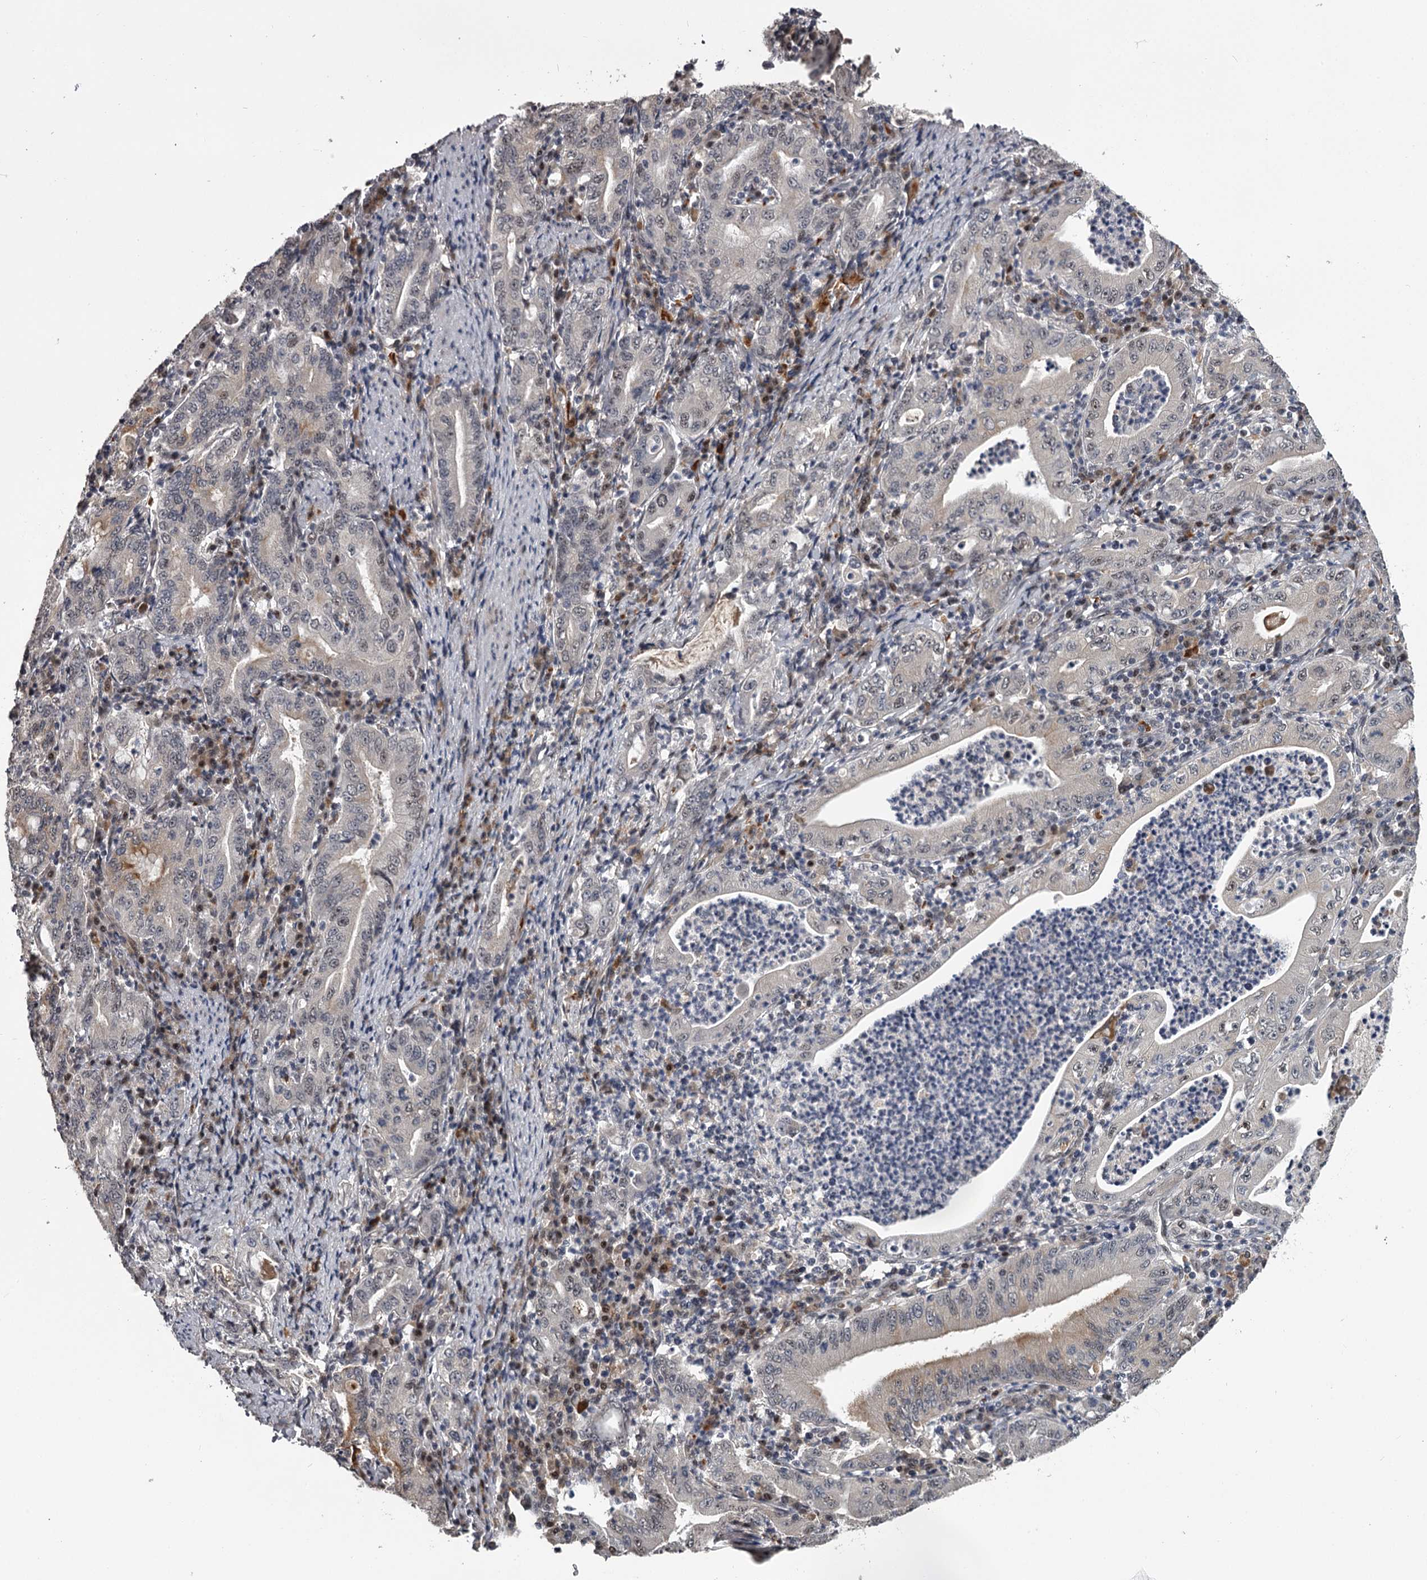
{"staining": {"intensity": "negative", "quantity": "none", "location": "none"}, "tissue": "stomach cancer", "cell_type": "Tumor cells", "image_type": "cancer", "snomed": [{"axis": "morphology", "description": "Normal tissue, NOS"}, {"axis": "morphology", "description": "Adenocarcinoma, NOS"}, {"axis": "topography", "description": "Esophagus"}, {"axis": "topography", "description": "Stomach, upper"}, {"axis": "topography", "description": "Peripheral nerve tissue"}], "caption": "This is an immunohistochemistry (IHC) image of human stomach cancer. There is no expression in tumor cells.", "gene": "RNF44", "patient": {"sex": "male", "age": 62}}